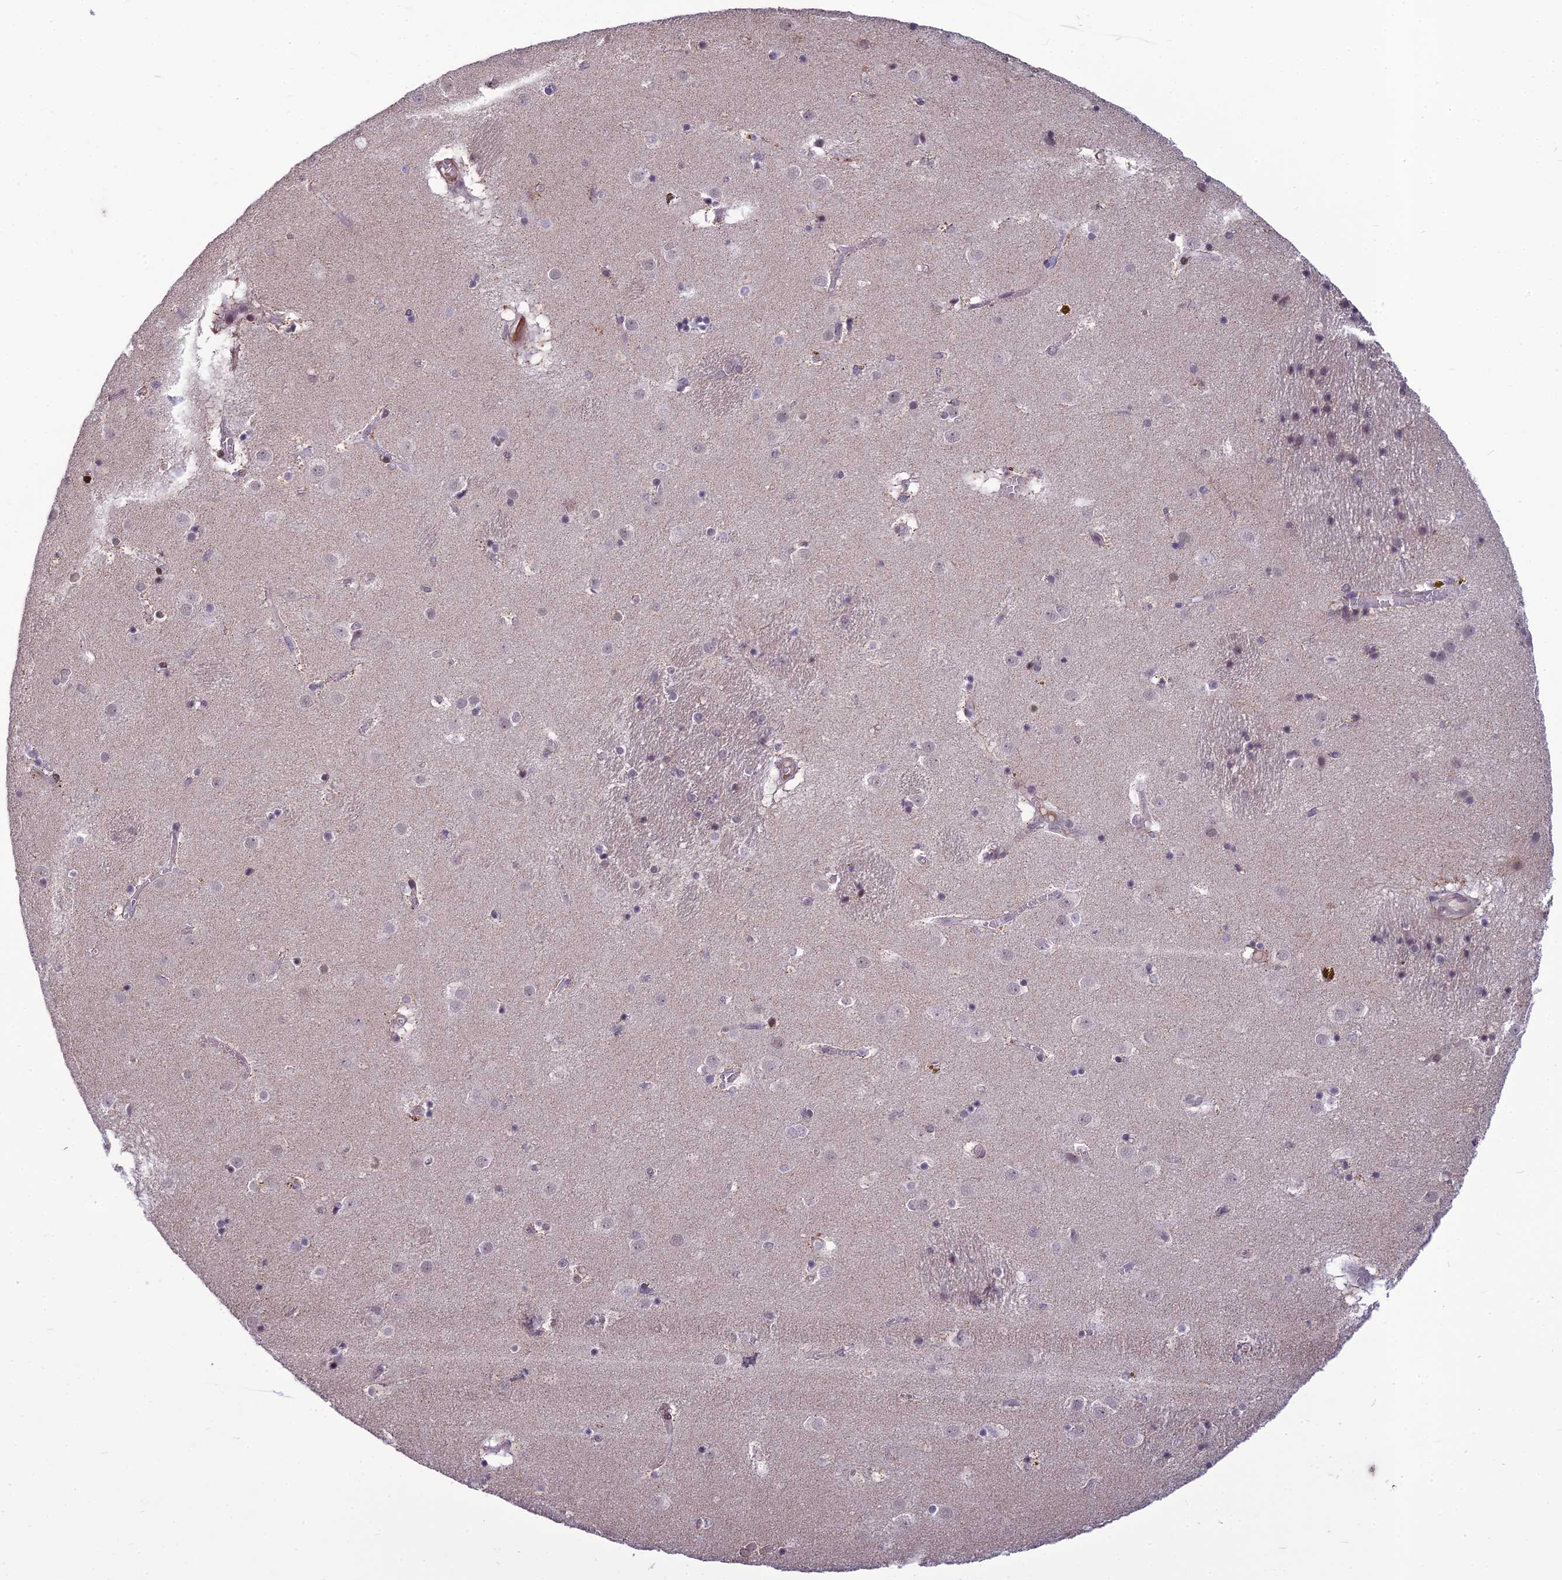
{"staining": {"intensity": "negative", "quantity": "none", "location": "none"}, "tissue": "caudate", "cell_type": "Glial cells", "image_type": "normal", "snomed": [{"axis": "morphology", "description": "Normal tissue, NOS"}, {"axis": "topography", "description": "Lateral ventricle wall"}], "caption": "An immunohistochemistry (IHC) micrograph of unremarkable caudate is shown. There is no staining in glial cells of caudate.", "gene": "FBRS", "patient": {"sex": "male", "age": 70}}